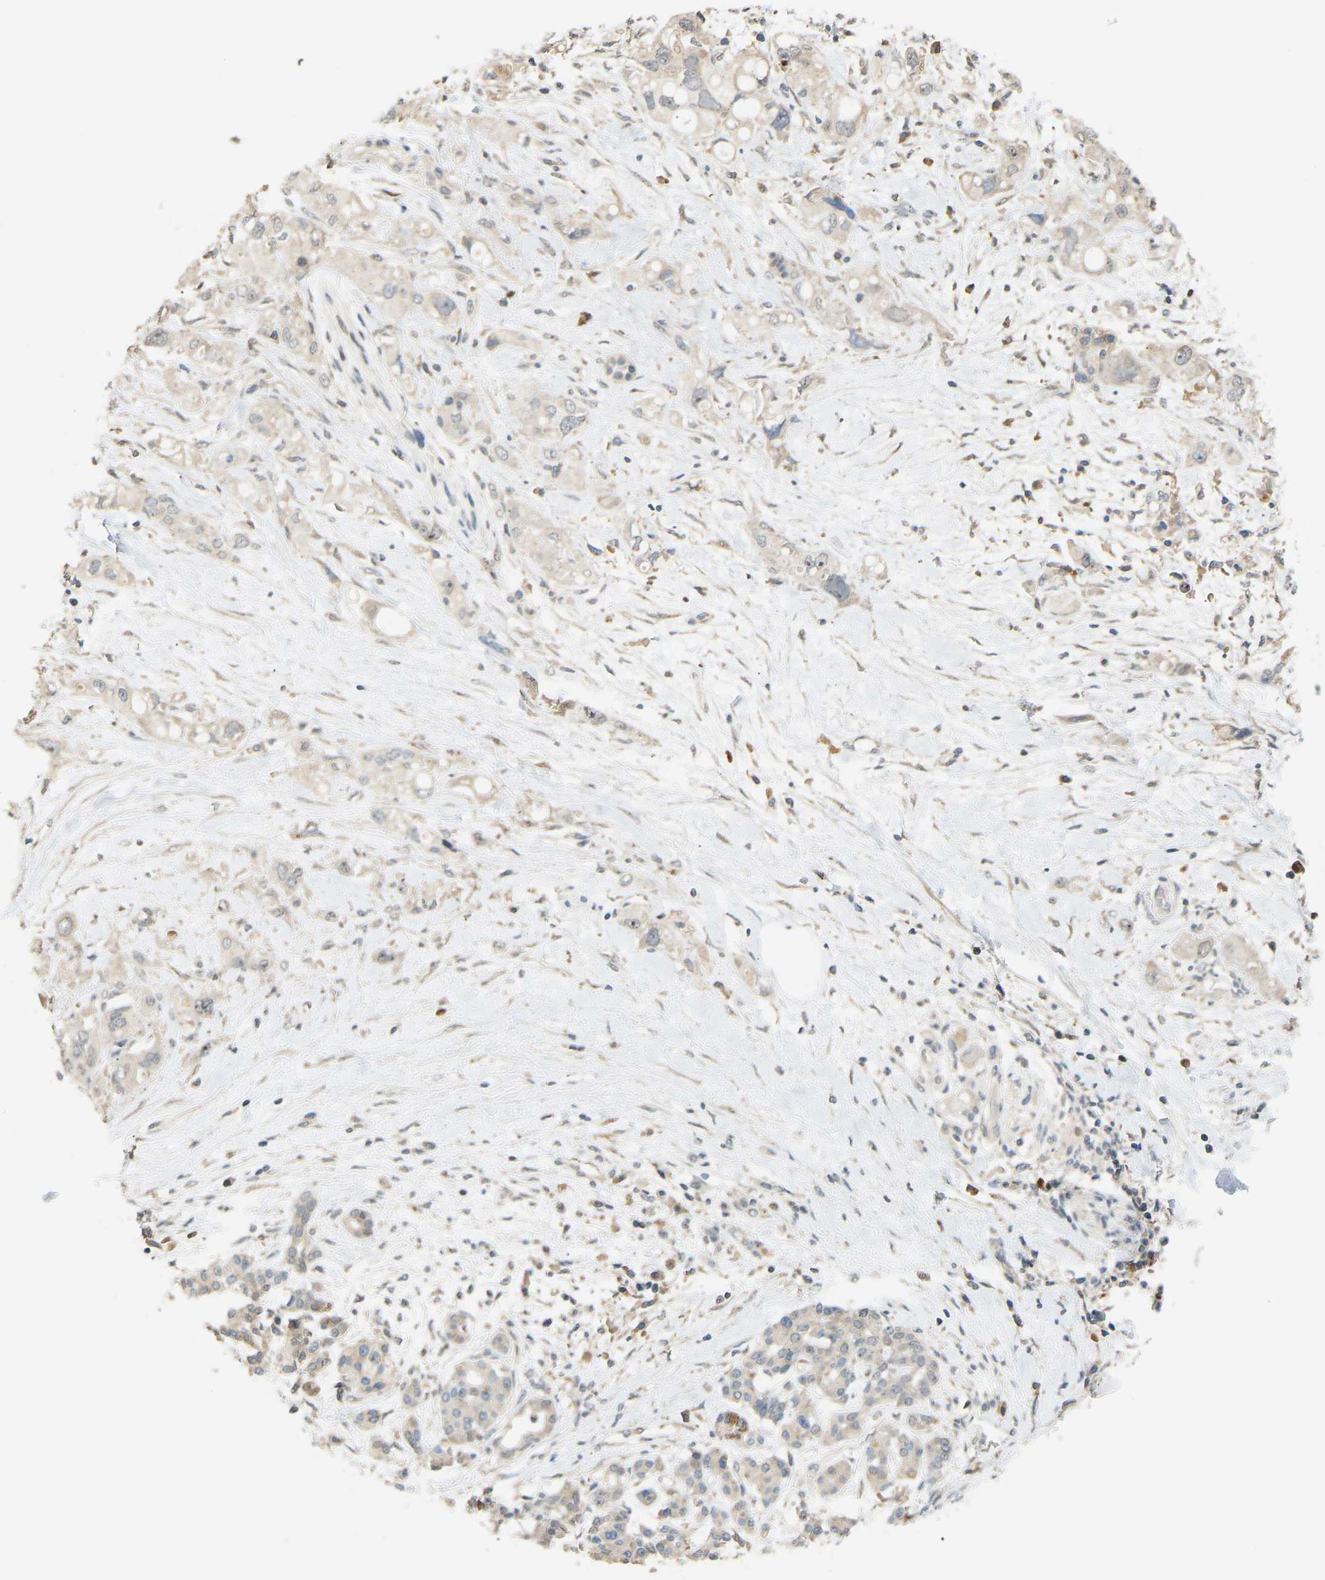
{"staining": {"intensity": "weak", "quantity": "<25%", "location": "cytoplasmic/membranous"}, "tissue": "pancreatic cancer", "cell_type": "Tumor cells", "image_type": "cancer", "snomed": [{"axis": "morphology", "description": "Adenocarcinoma, NOS"}, {"axis": "topography", "description": "Pancreas"}], "caption": "Tumor cells show no significant protein positivity in pancreatic cancer (adenocarcinoma). The staining was performed using DAB (3,3'-diaminobenzidine) to visualize the protein expression in brown, while the nuclei were stained in blue with hematoxylin (Magnification: 20x).", "gene": "PTPN4", "patient": {"sex": "female", "age": 56}}